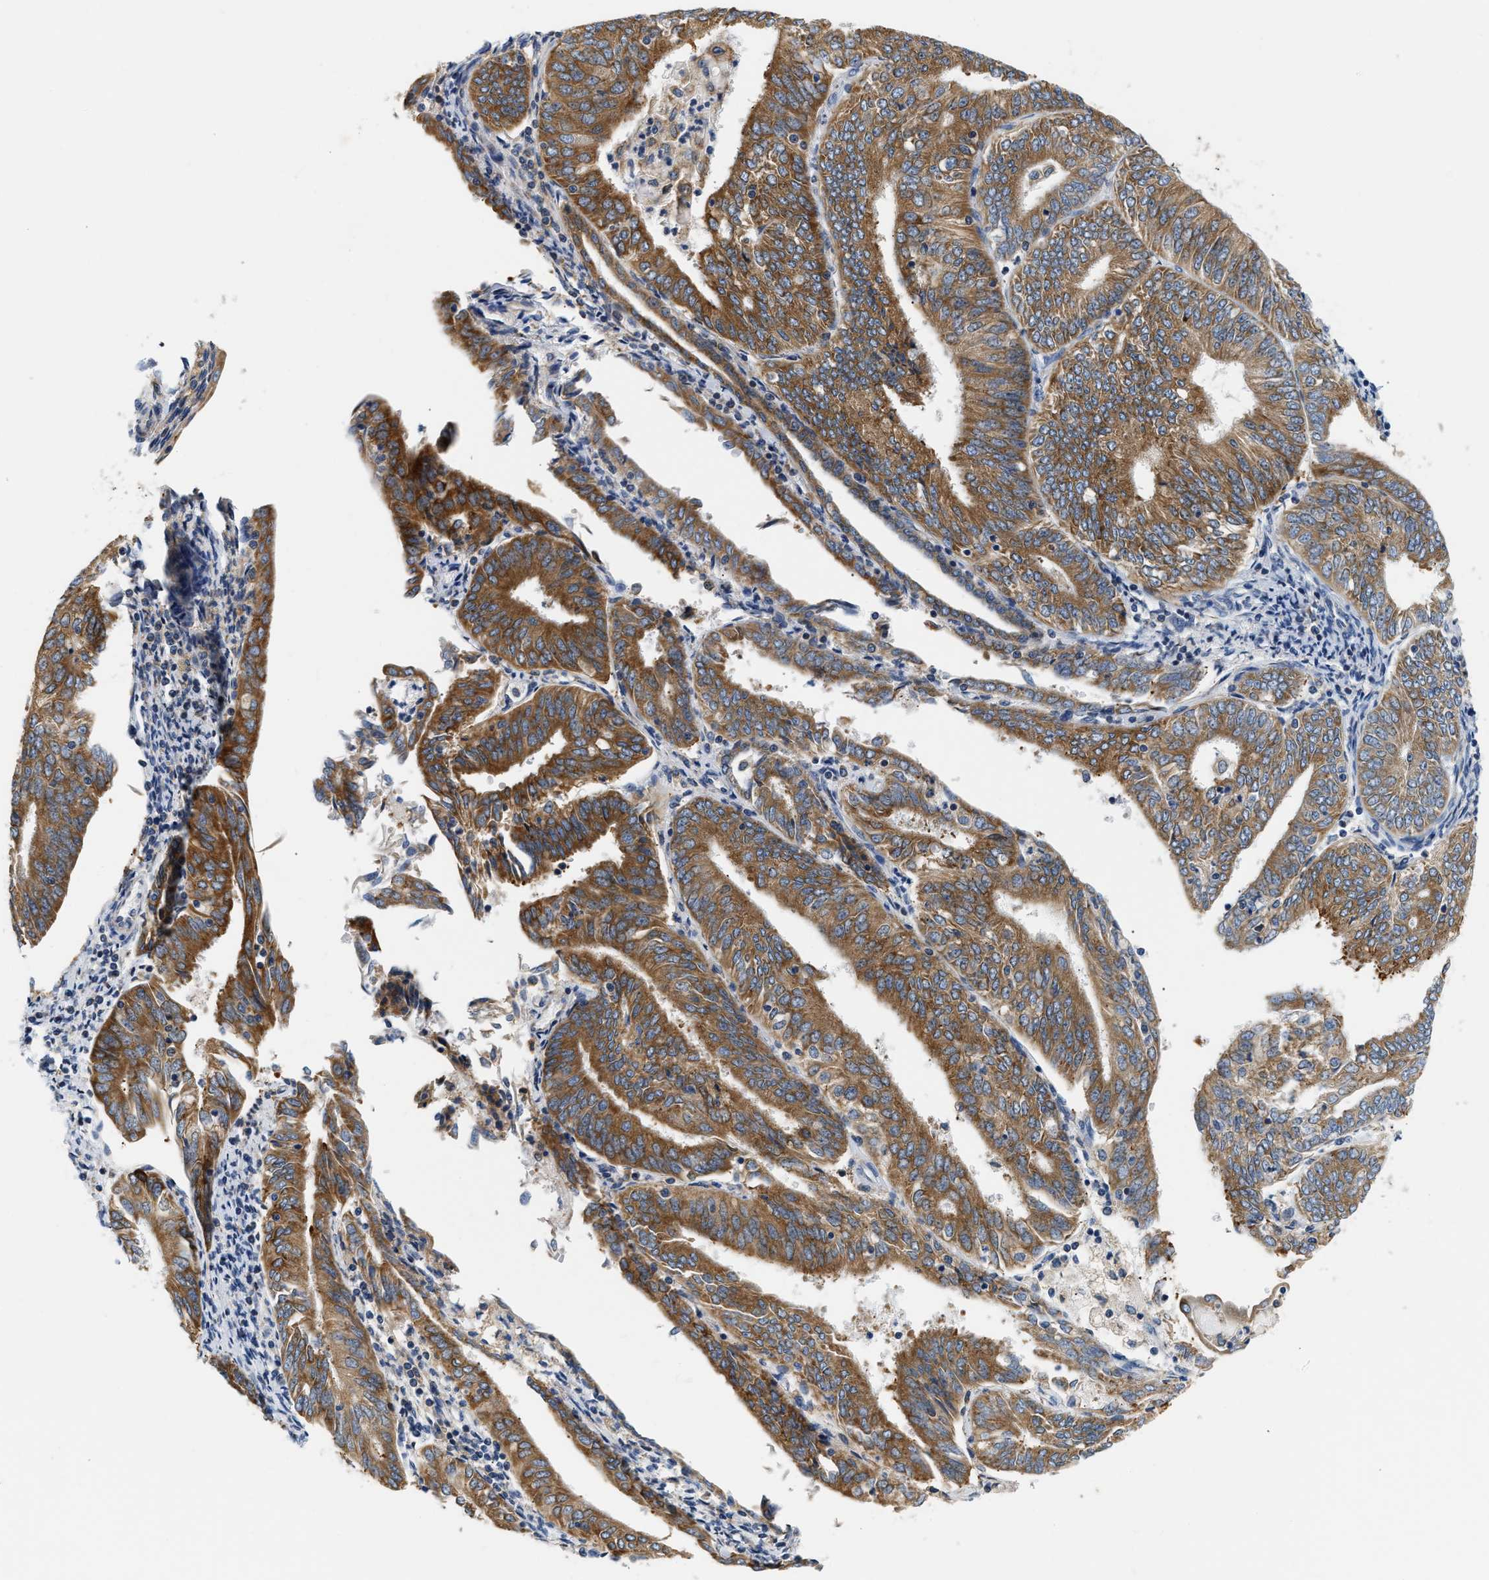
{"staining": {"intensity": "strong", "quantity": ">75%", "location": "cytoplasmic/membranous"}, "tissue": "endometrial cancer", "cell_type": "Tumor cells", "image_type": "cancer", "snomed": [{"axis": "morphology", "description": "Adenocarcinoma, NOS"}, {"axis": "topography", "description": "Endometrium"}], "caption": "A micrograph showing strong cytoplasmic/membranous staining in about >75% of tumor cells in endometrial cancer (adenocarcinoma), as visualized by brown immunohistochemical staining.", "gene": "HDHD3", "patient": {"sex": "female", "age": 58}}